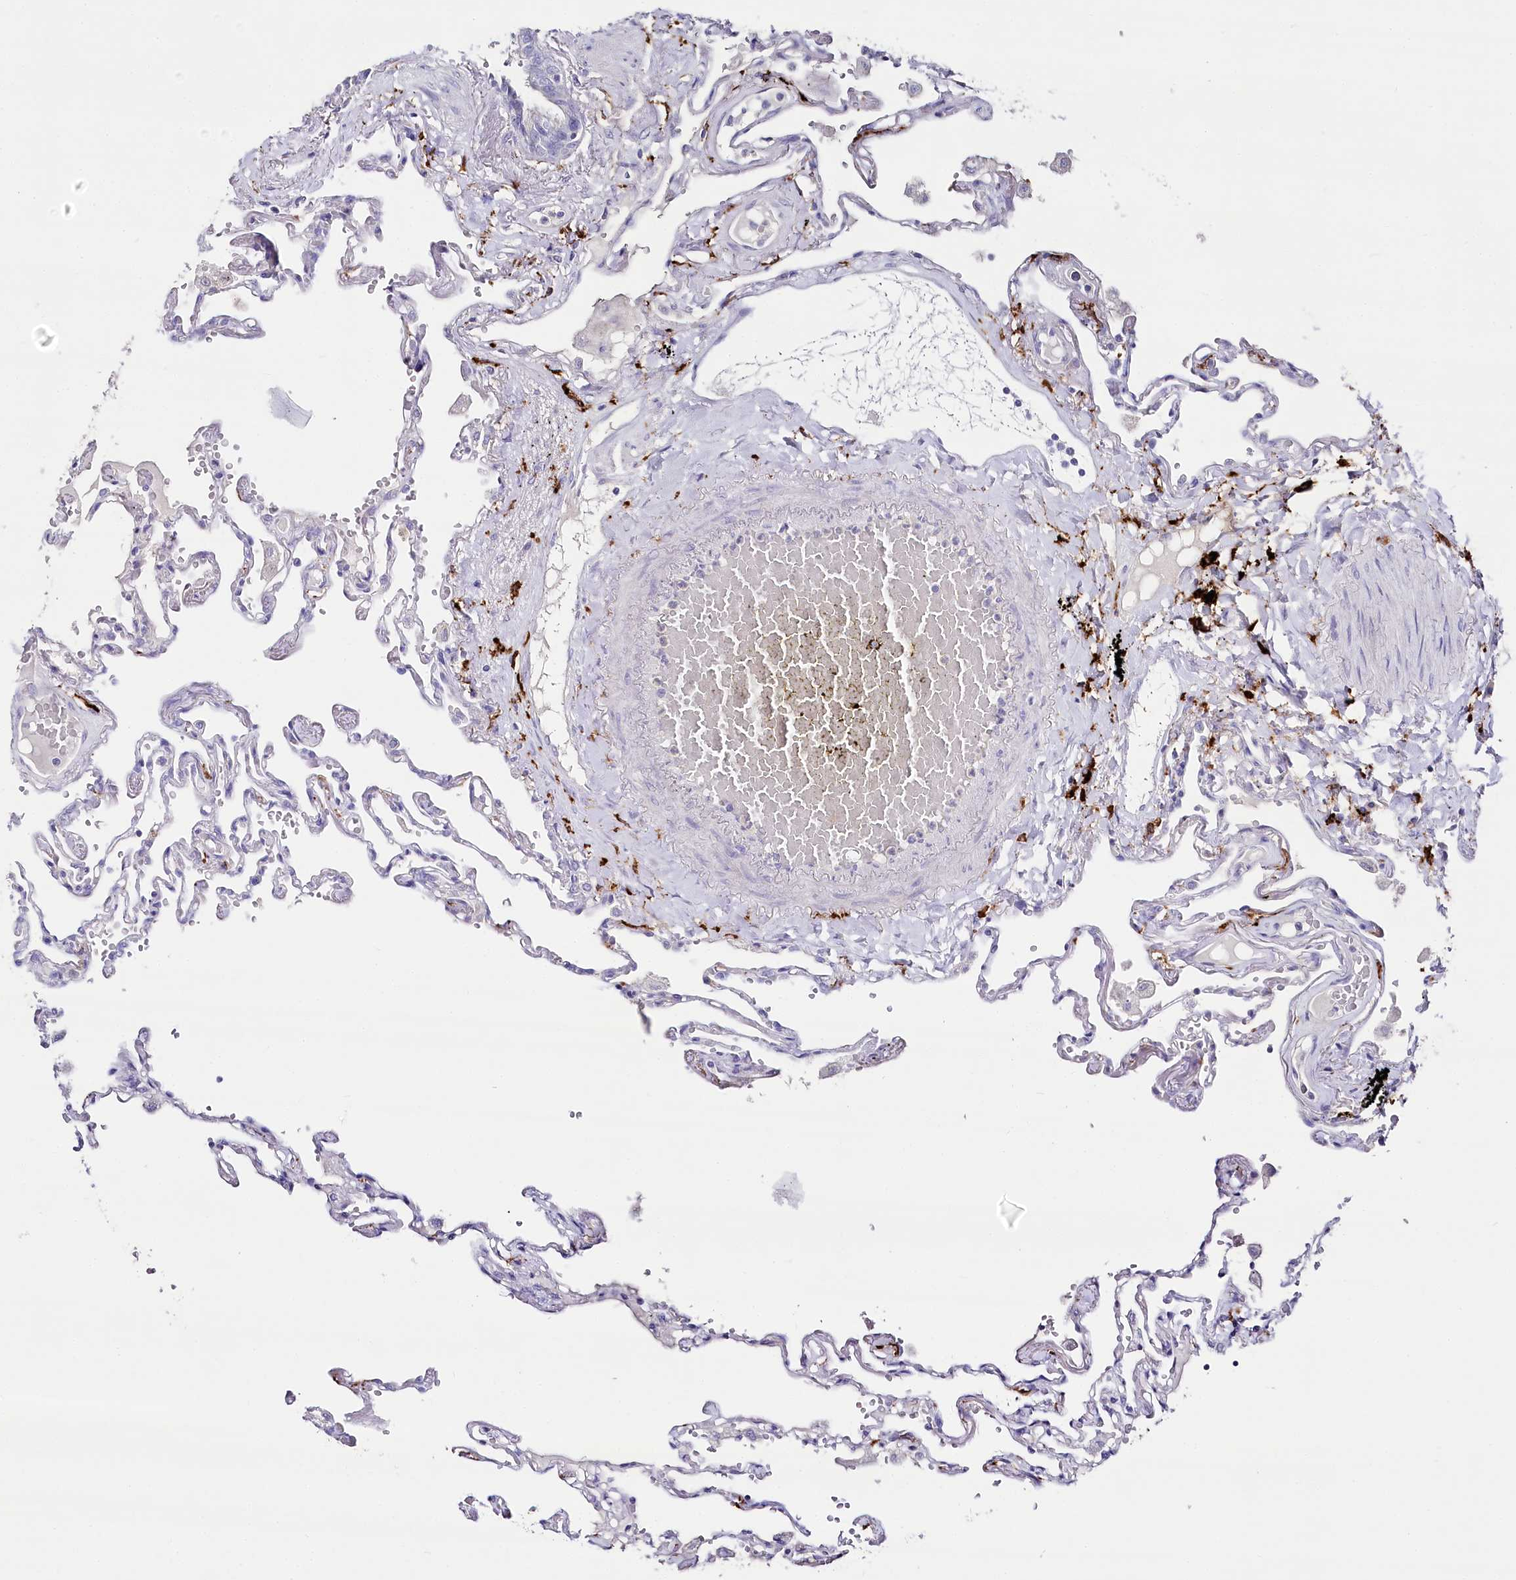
{"staining": {"intensity": "negative", "quantity": "none", "location": "none"}, "tissue": "lung", "cell_type": "Alveolar cells", "image_type": "normal", "snomed": [{"axis": "morphology", "description": "Normal tissue, NOS"}, {"axis": "topography", "description": "Lung"}], "caption": "Protein analysis of normal lung exhibits no significant staining in alveolar cells.", "gene": "CLEC4M", "patient": {"sex": "female", "age": 67}}